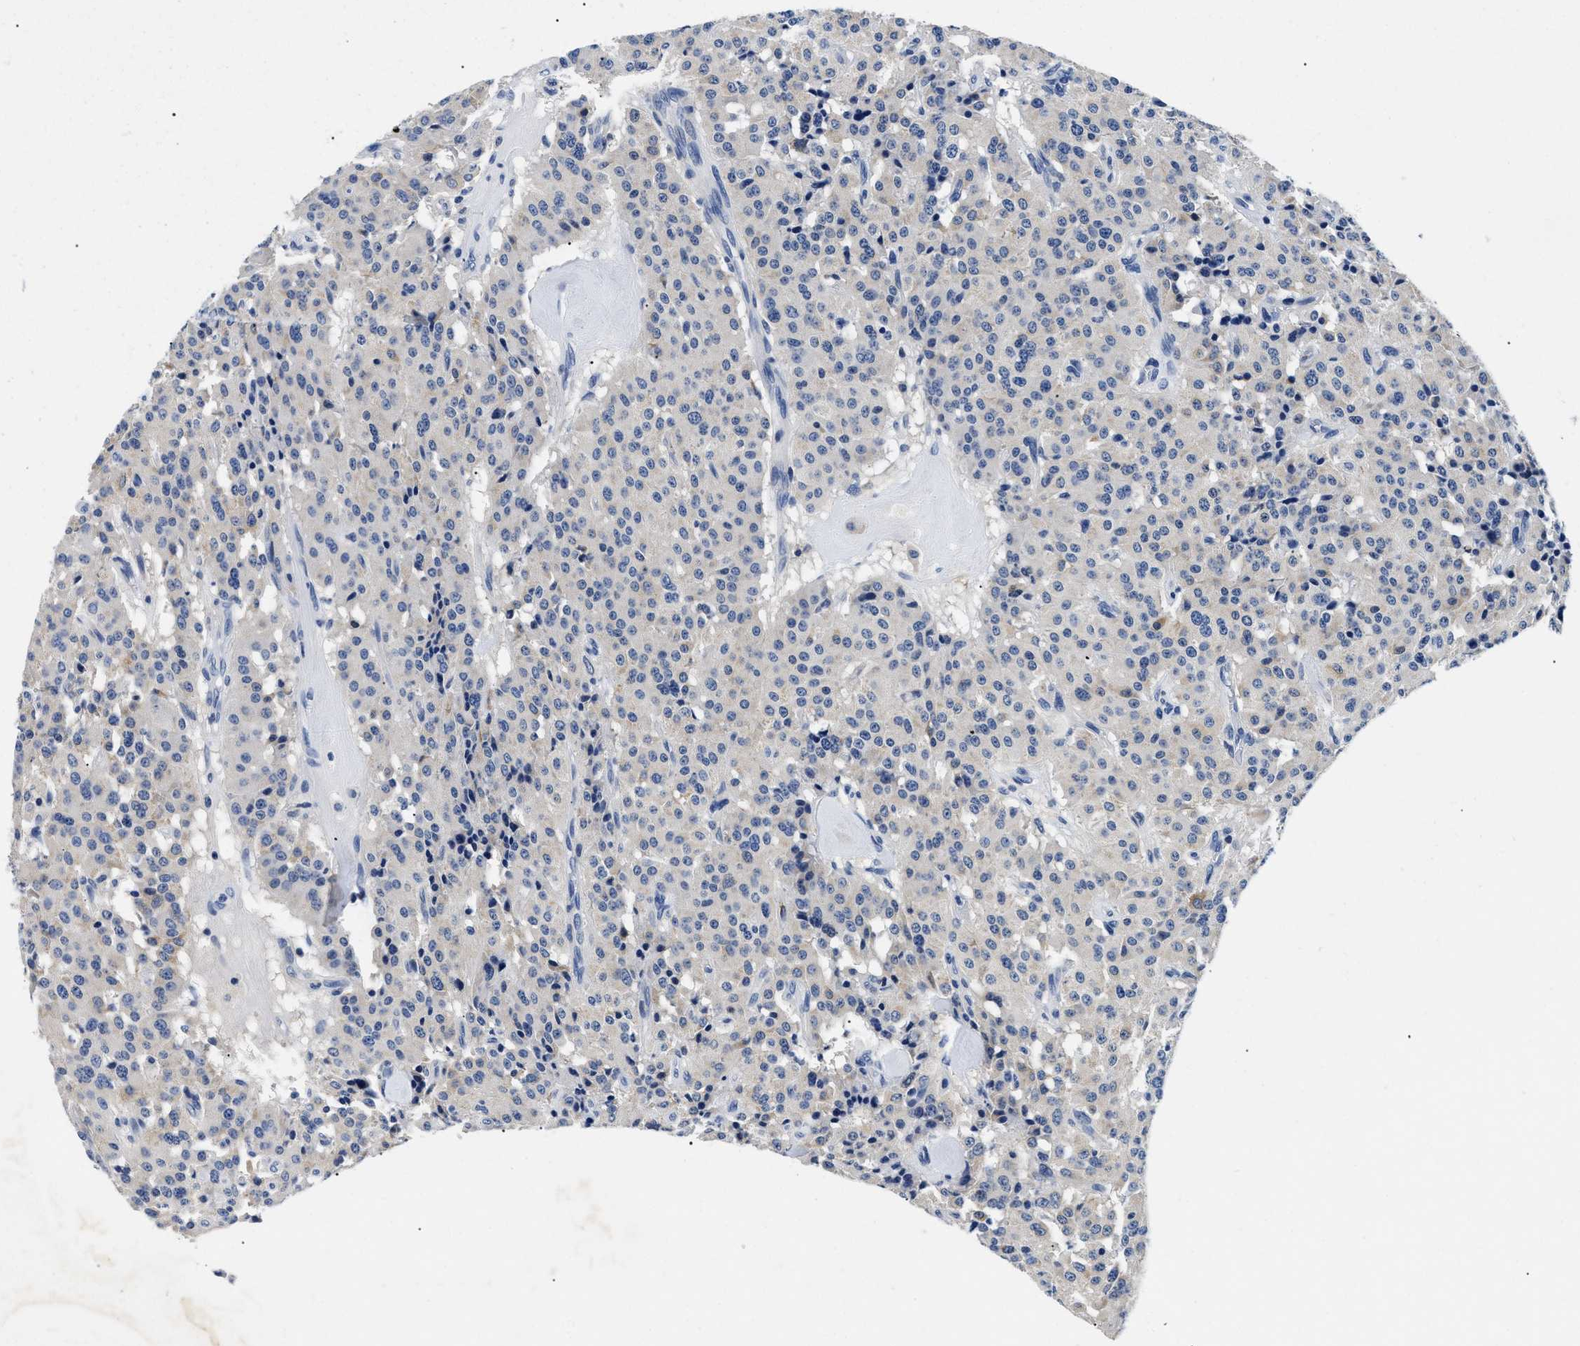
{"staining": {"intensity": "negative", "quantity": "none", "location": "none"}, "tissue": "carcinoid", "cell_type": "Tumor cells", "image_type": "cancer", "snomed": [{"axis": "morphology", "description": "Carcinoid, malignant, NOS"}, {"axis": "topography", "description": "Lung"}], "caption": "There is no significant expression in tumor cells of carcinoid.", "gene": "MEA1", "patient": {"sex": "male", "age": 30}}